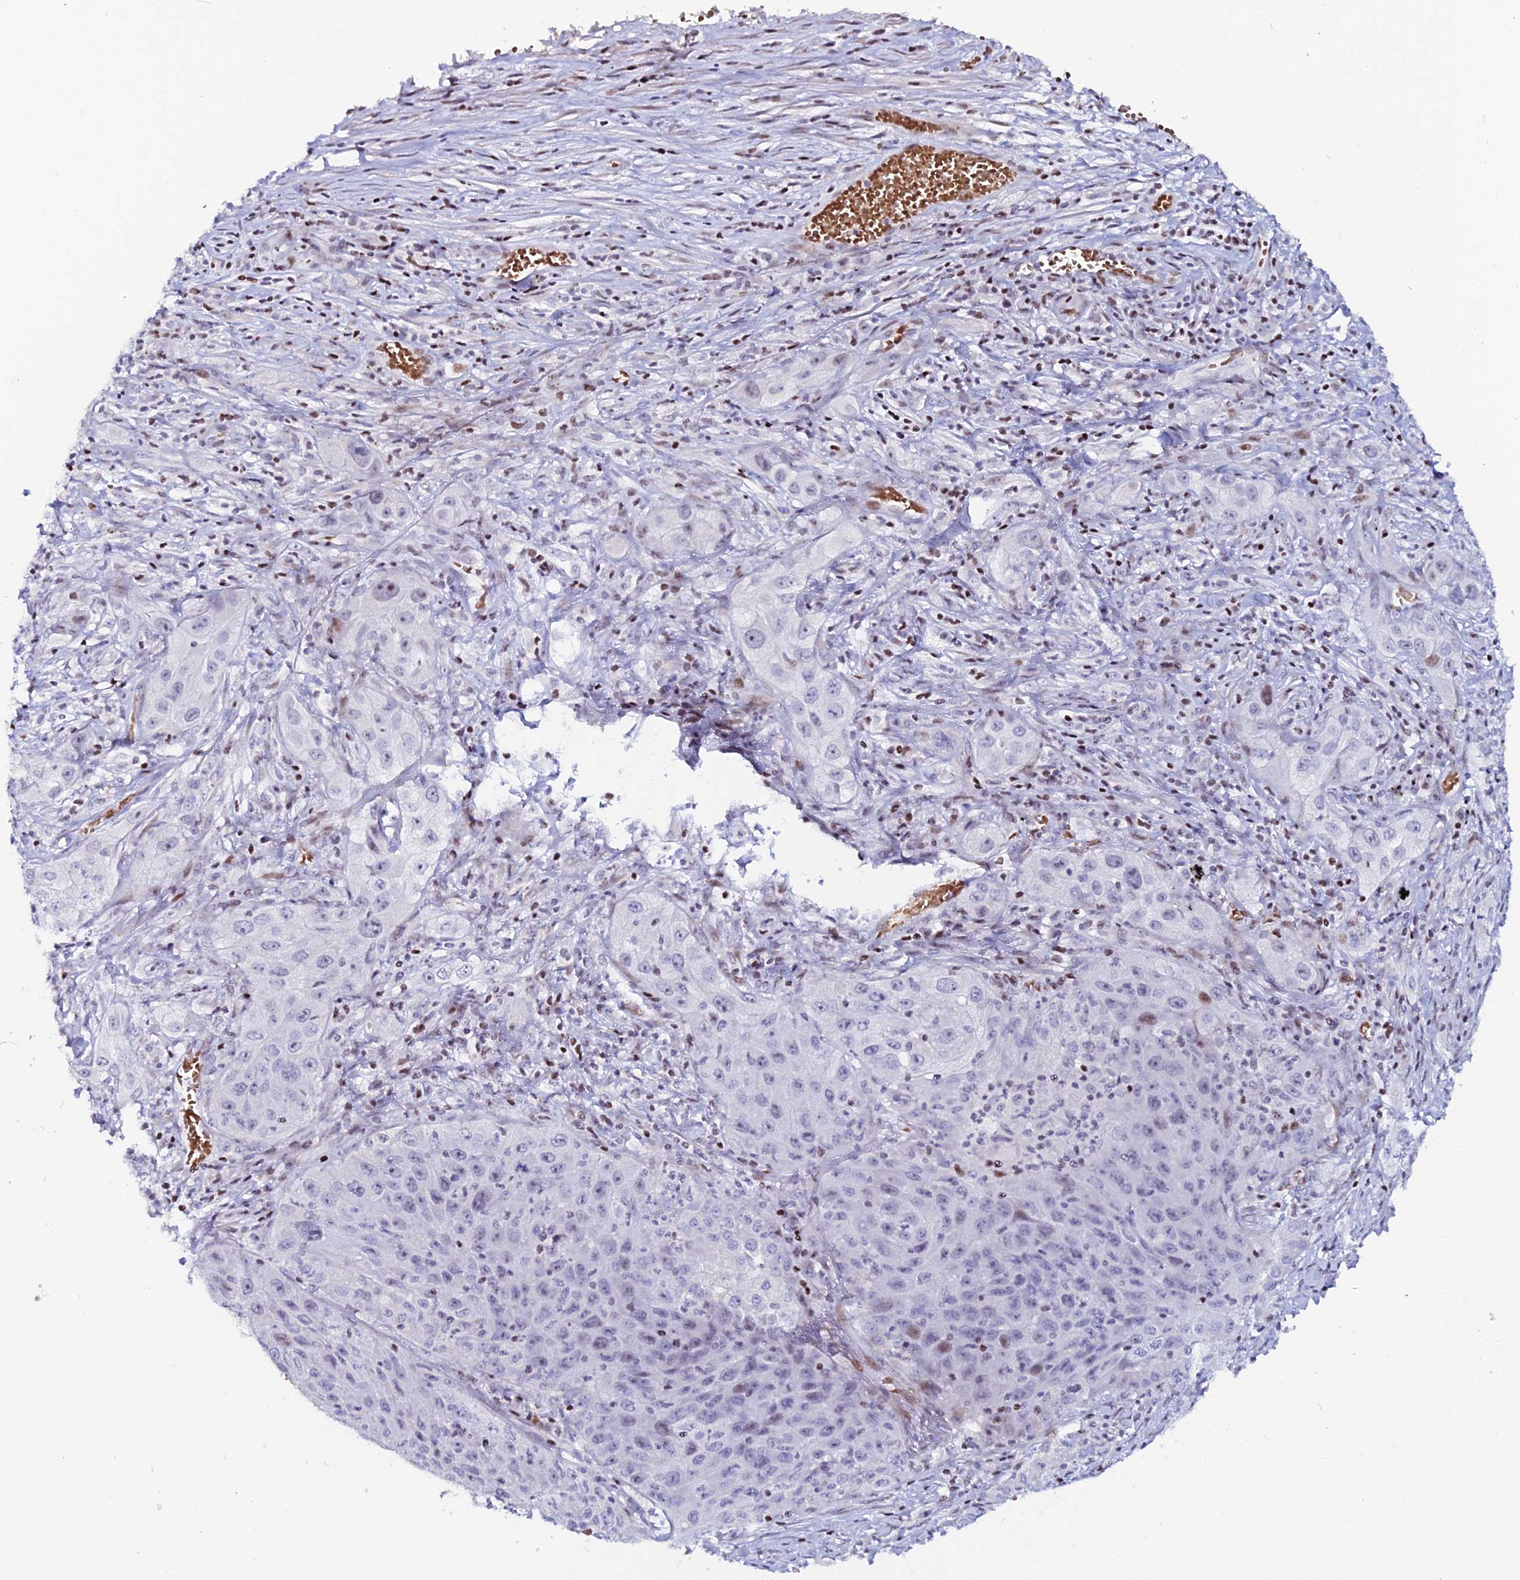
{"staining": {"intensity": "negative", "quantity": "none", "location": "none"}, "tissue": "lung cancer", "cell_type": "Tumor cells", "image_type": "cancer", "snomed": [{"axis": "morphology", "description": "Squamous cell carcinoma, NOS"}, {"axis": "topography", "description": "Lung"}], "caption": "Immunohistochemistry photomicrograph of human lung cancer stained for a protein (brown), which shows no staining in tumor cells.", "gene": "MYNN", "patient": {"sex": "female", "age": 69}}